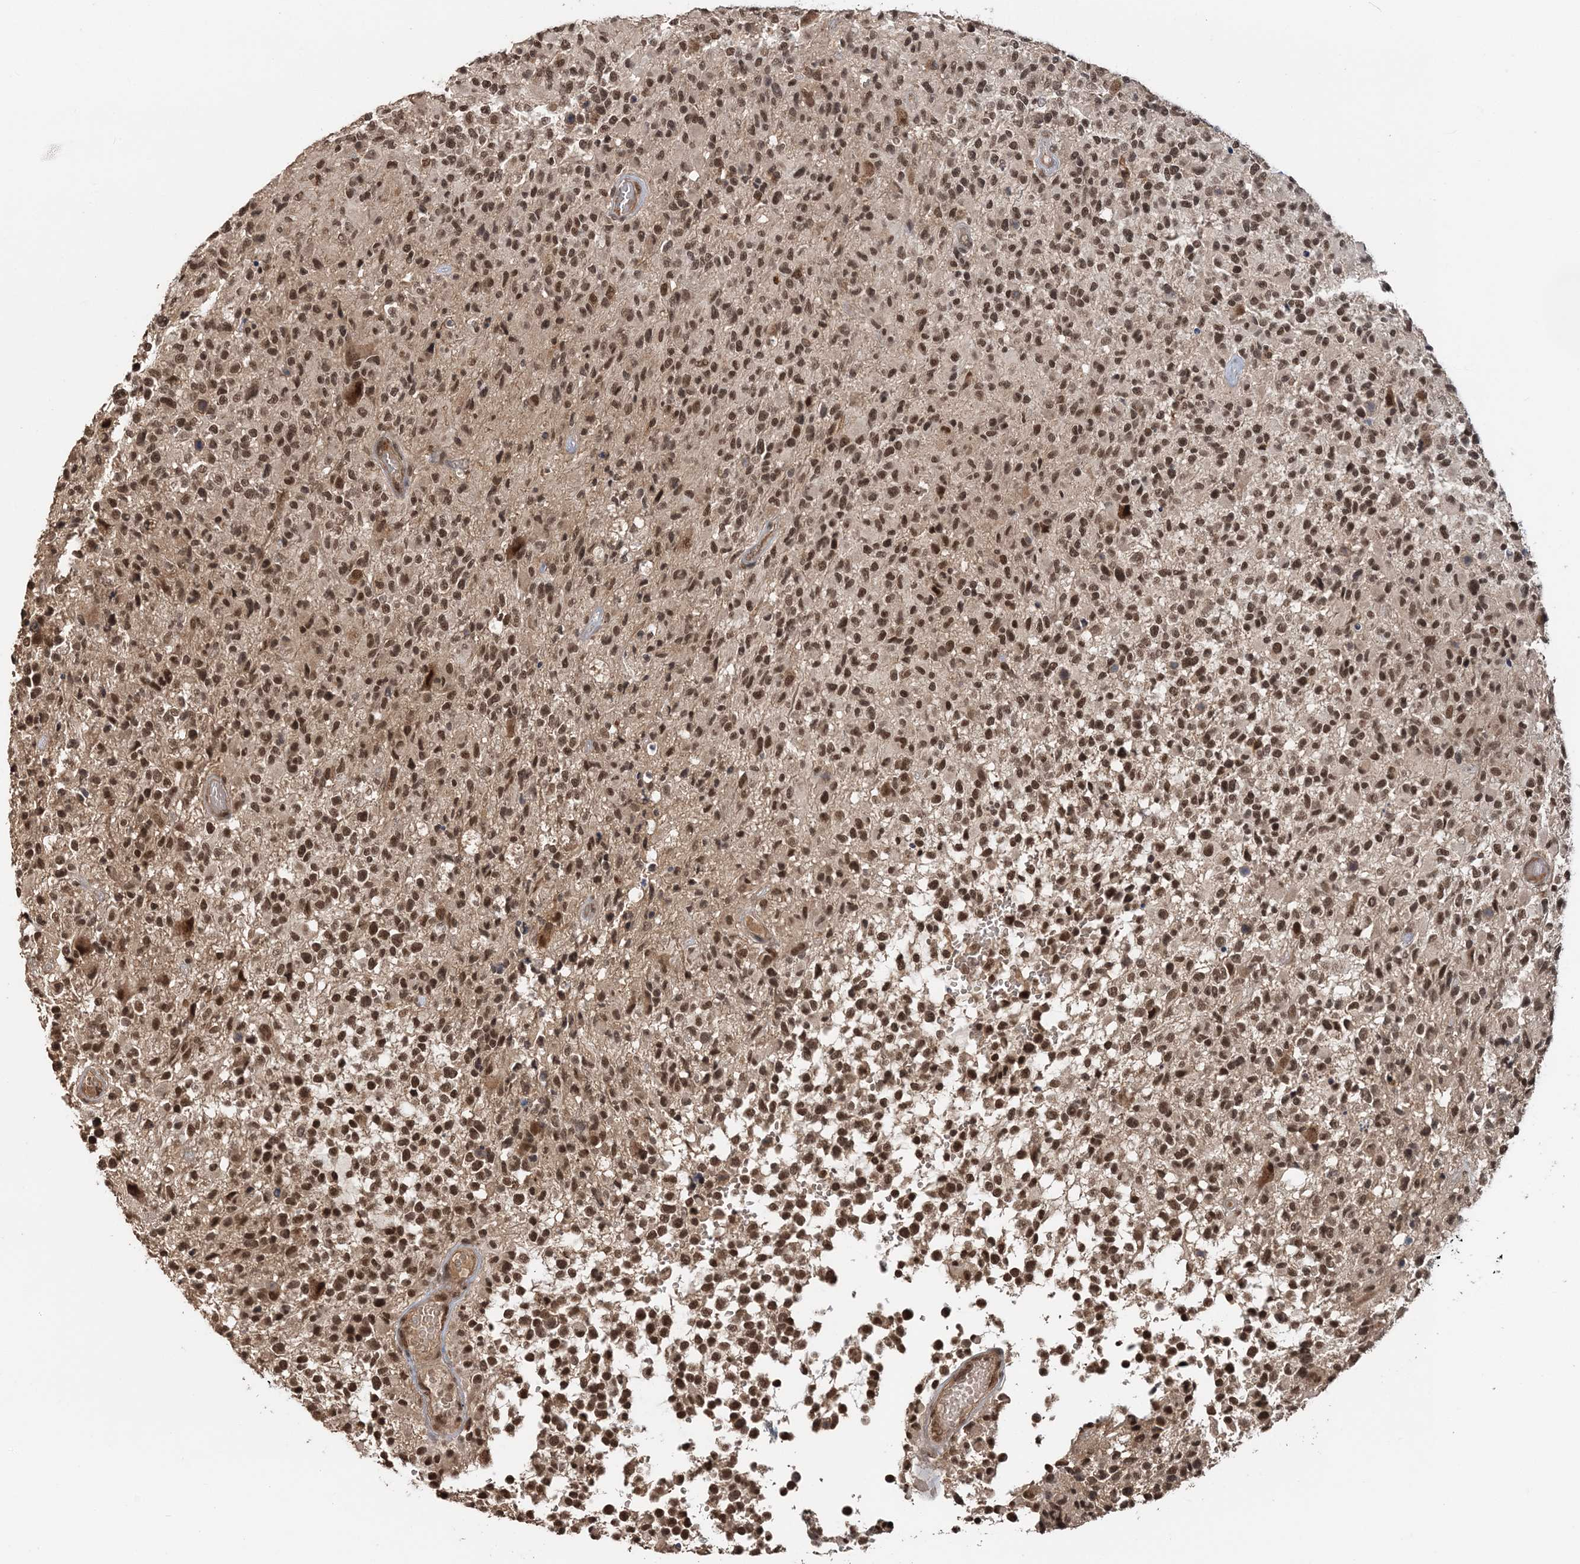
{"staining": {"intensity": "moderate", "quantity": ">75%", "location": "nuclear"}, "tissue": "glioma", "cell_type": "Tumor cells", "image_type": "cancer", "snomed": [{"axis": "morphology", "description": "Glioma, malignant, High grade"}, {"axis": "morphology", "description": "Glioblastoma, NOS"}, {"axis": "topography", "description": "Brain"}], "caption": "Glioma was stained to show a protein in brown. There is medium levels of moderate nuclear positivity in approximately >75% of tumor cells. (DAB (3,3'-diaminobenzidine) = brown stain, brightfield microscopy at high magnification).", "gene": "TSHZ2", "patient": {"sex": "male", "age": 60}}